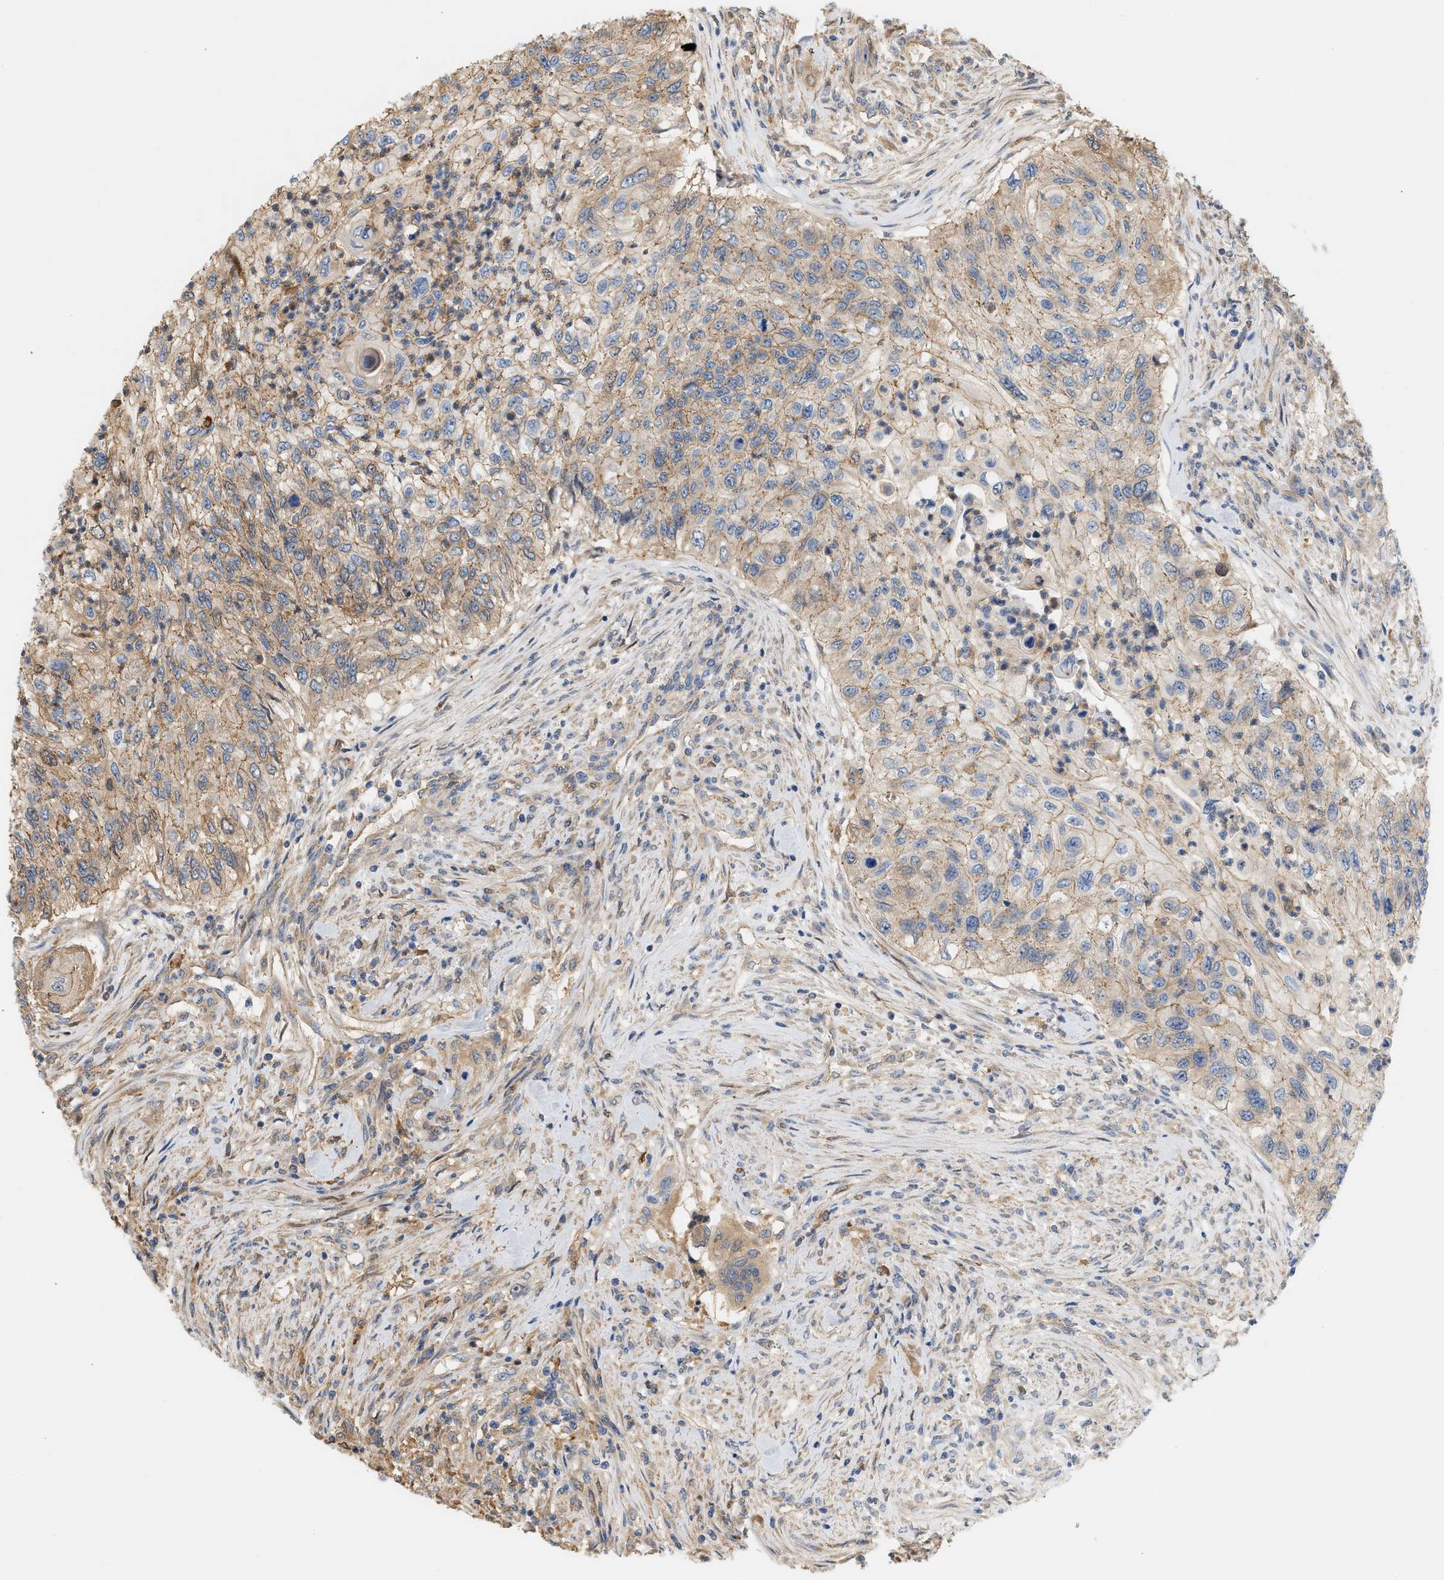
{"staining": {"intensity": "weak", "quantity": ">75%", "location": "cytoplasmic/membranous"}, "tissue": "urothelial cancer", "cell_type": "Tumor cells", "image_type": "cancer", "snomed": [{"axis": "morphology", "description": "Urothelial carcinoma, High grade"}, {"axis": "topography", "description": "Urinary bladder"}], "caption": "Protein staining of urothelial cancer tissue shows weak cytoplasmic/membranous expression in about >75% of tumor cells.", "gene": "CTXN1", "patient": {"sex": "female", "age": 60}}